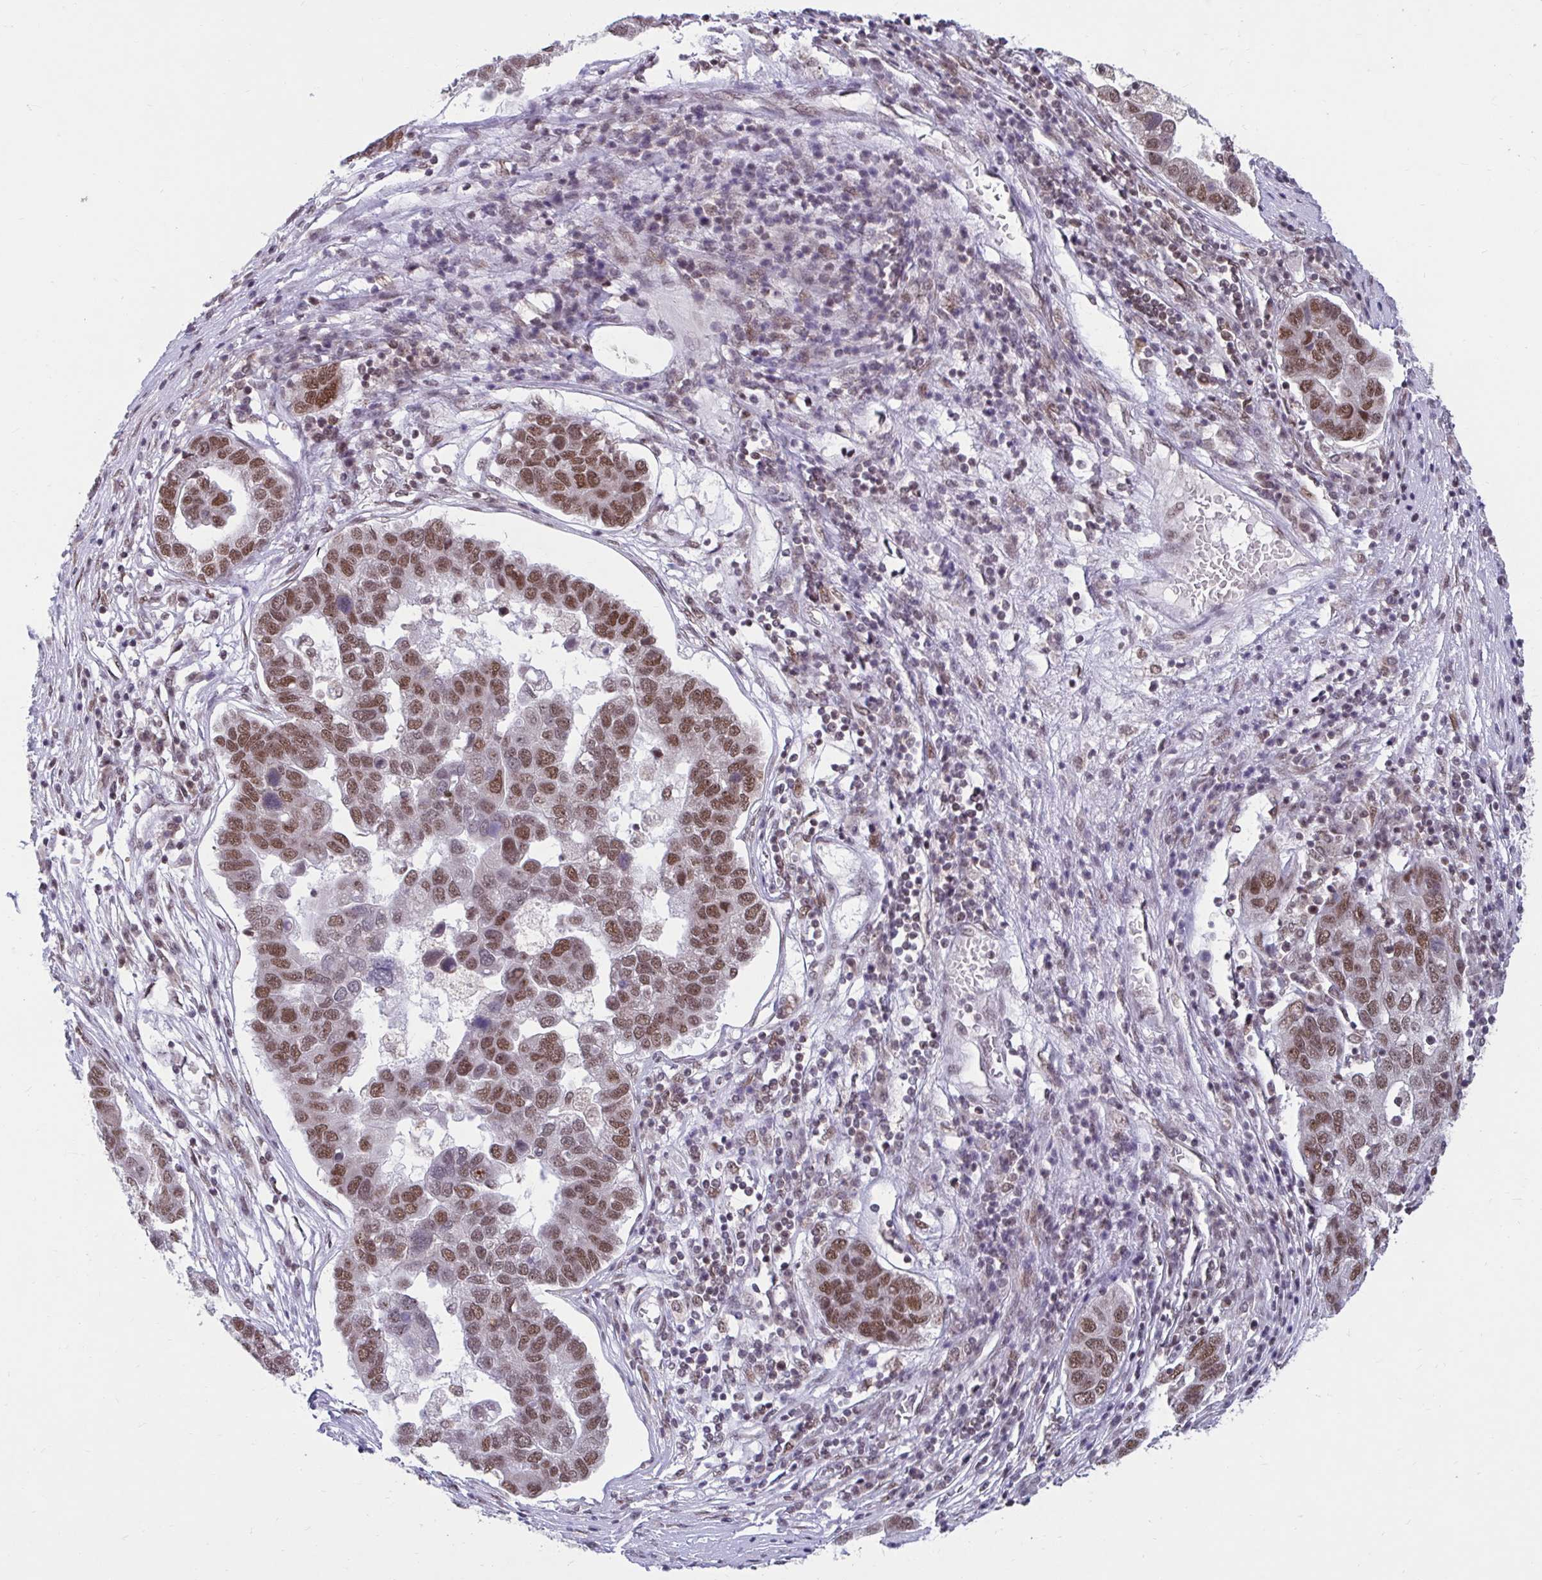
{"staining": {"intensity": "moderate", "quantity": ">75%", "location": "nuclear"}, "tissue": "pancreatic cancer", "cell_type": "Tumor cells", "image_type": "cancer", "snomed": [{"axis": "morphology", "description": "Adenocarcinoma, NOS"}, {"axis": "topography", "description": "Pancreas"}], "caption": "Moderate nuclear expression is present in approximately >75% of tumor cells in pancreatic cancer. Using DAB (3,3'-diaminobenzidine) (brown) and hematoxylin (blue) stains, captured at high magnification using brightfield microscopy.", "gene": "PHF10", "patient": {"sex": "female", "age": 61}}